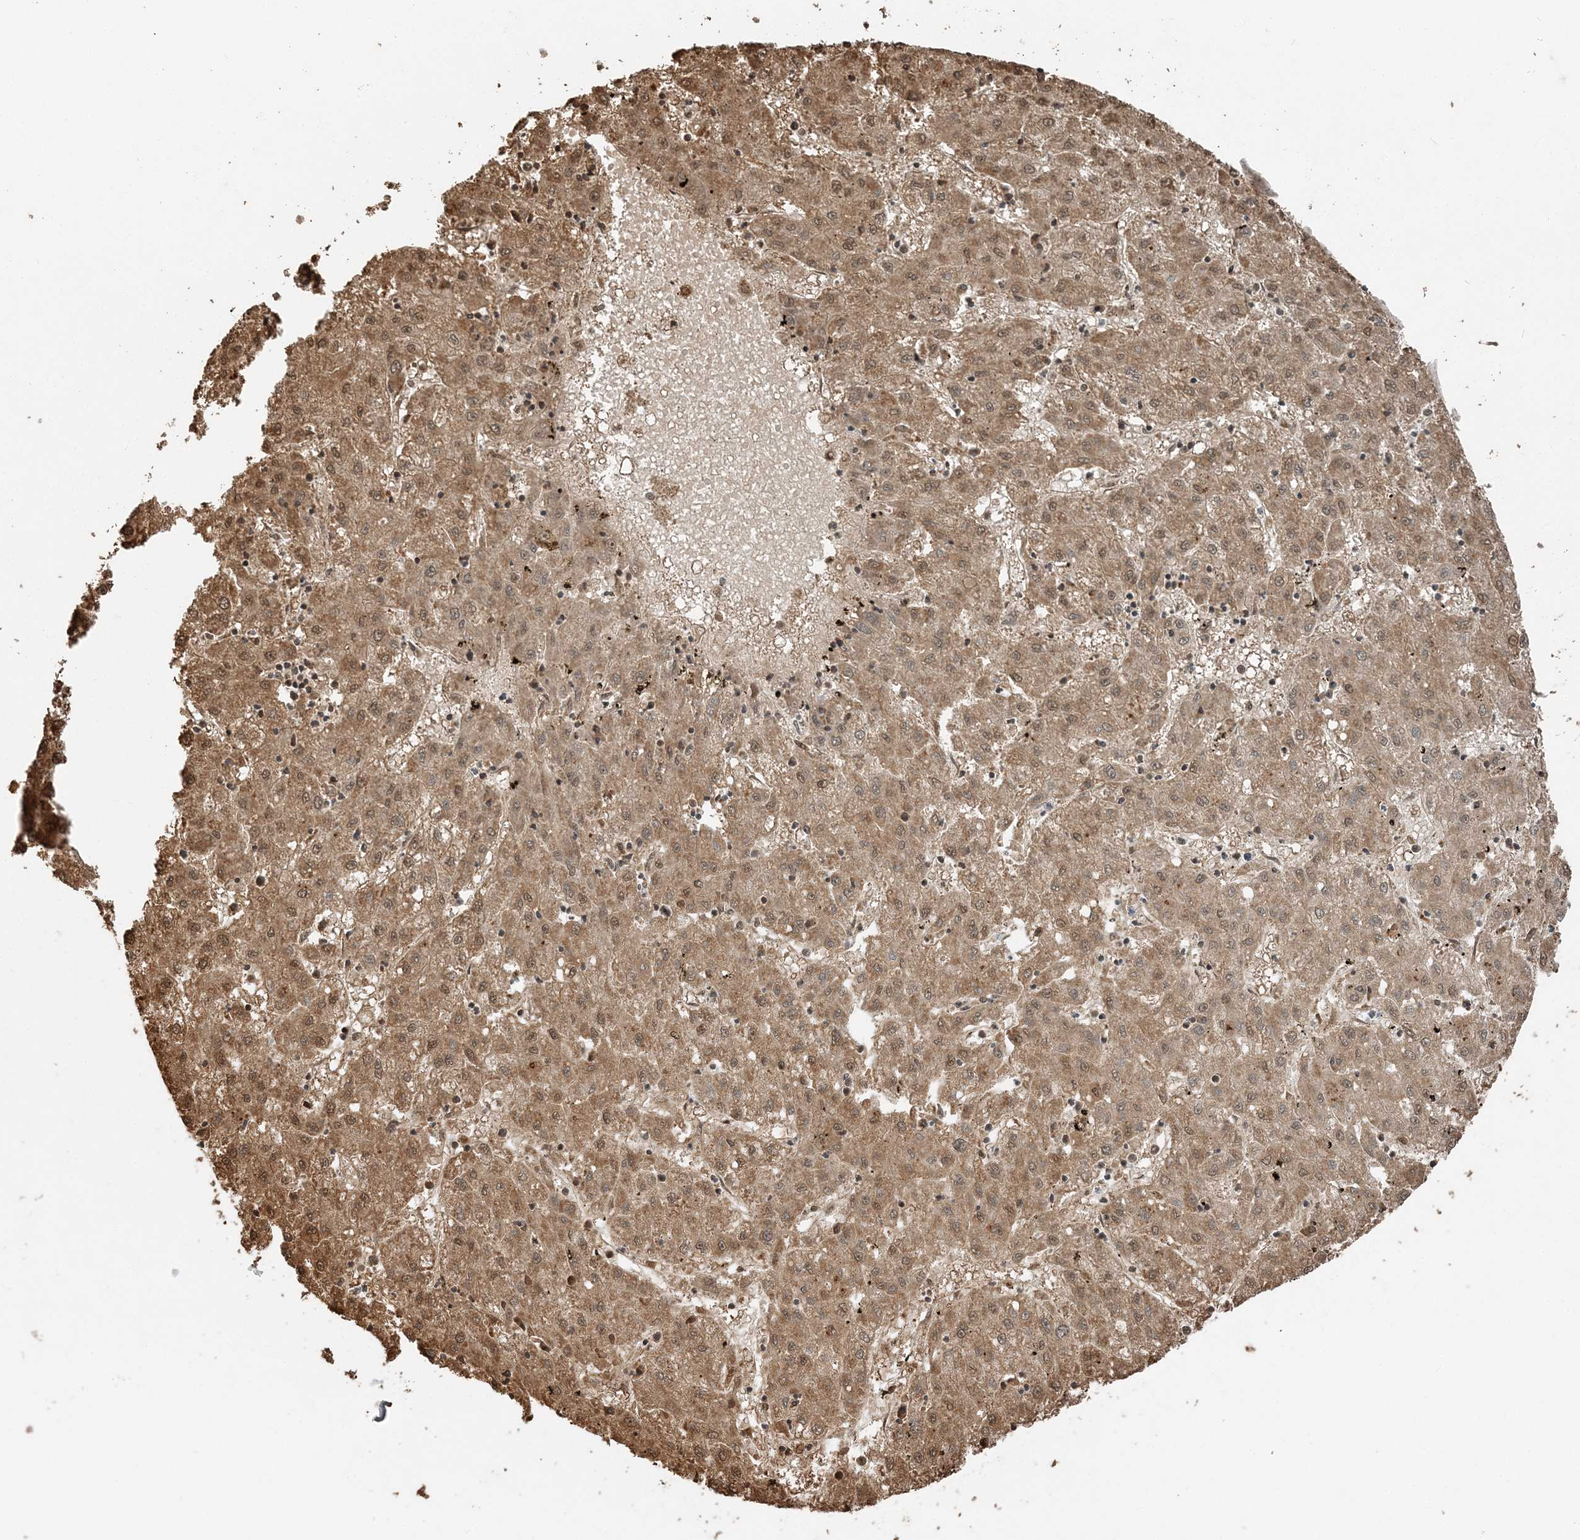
{"staining": {"intensity": "moderate", "quantity": ">75%", "location": "cytoplasmic/membranous,nuclear"}, "tissue": "liver cancer", "cell_type": "Tumor cells", "image_type": "cancer", "snomed": [{"axis": "morphology", "description": "Carcinoma, Hepatocellular, NOS"}, {"axis": "topography", "description": "Liver"}], "caption": "Immunohistochemical staining of liver hepatocellular carcinoma shows moderate cytoplasmic/membranous and nuclear protein staining in approximately >75% of tumor cells.", "gene": "ARHGAP35", "patient": {"sex": "male", "age": 72}}